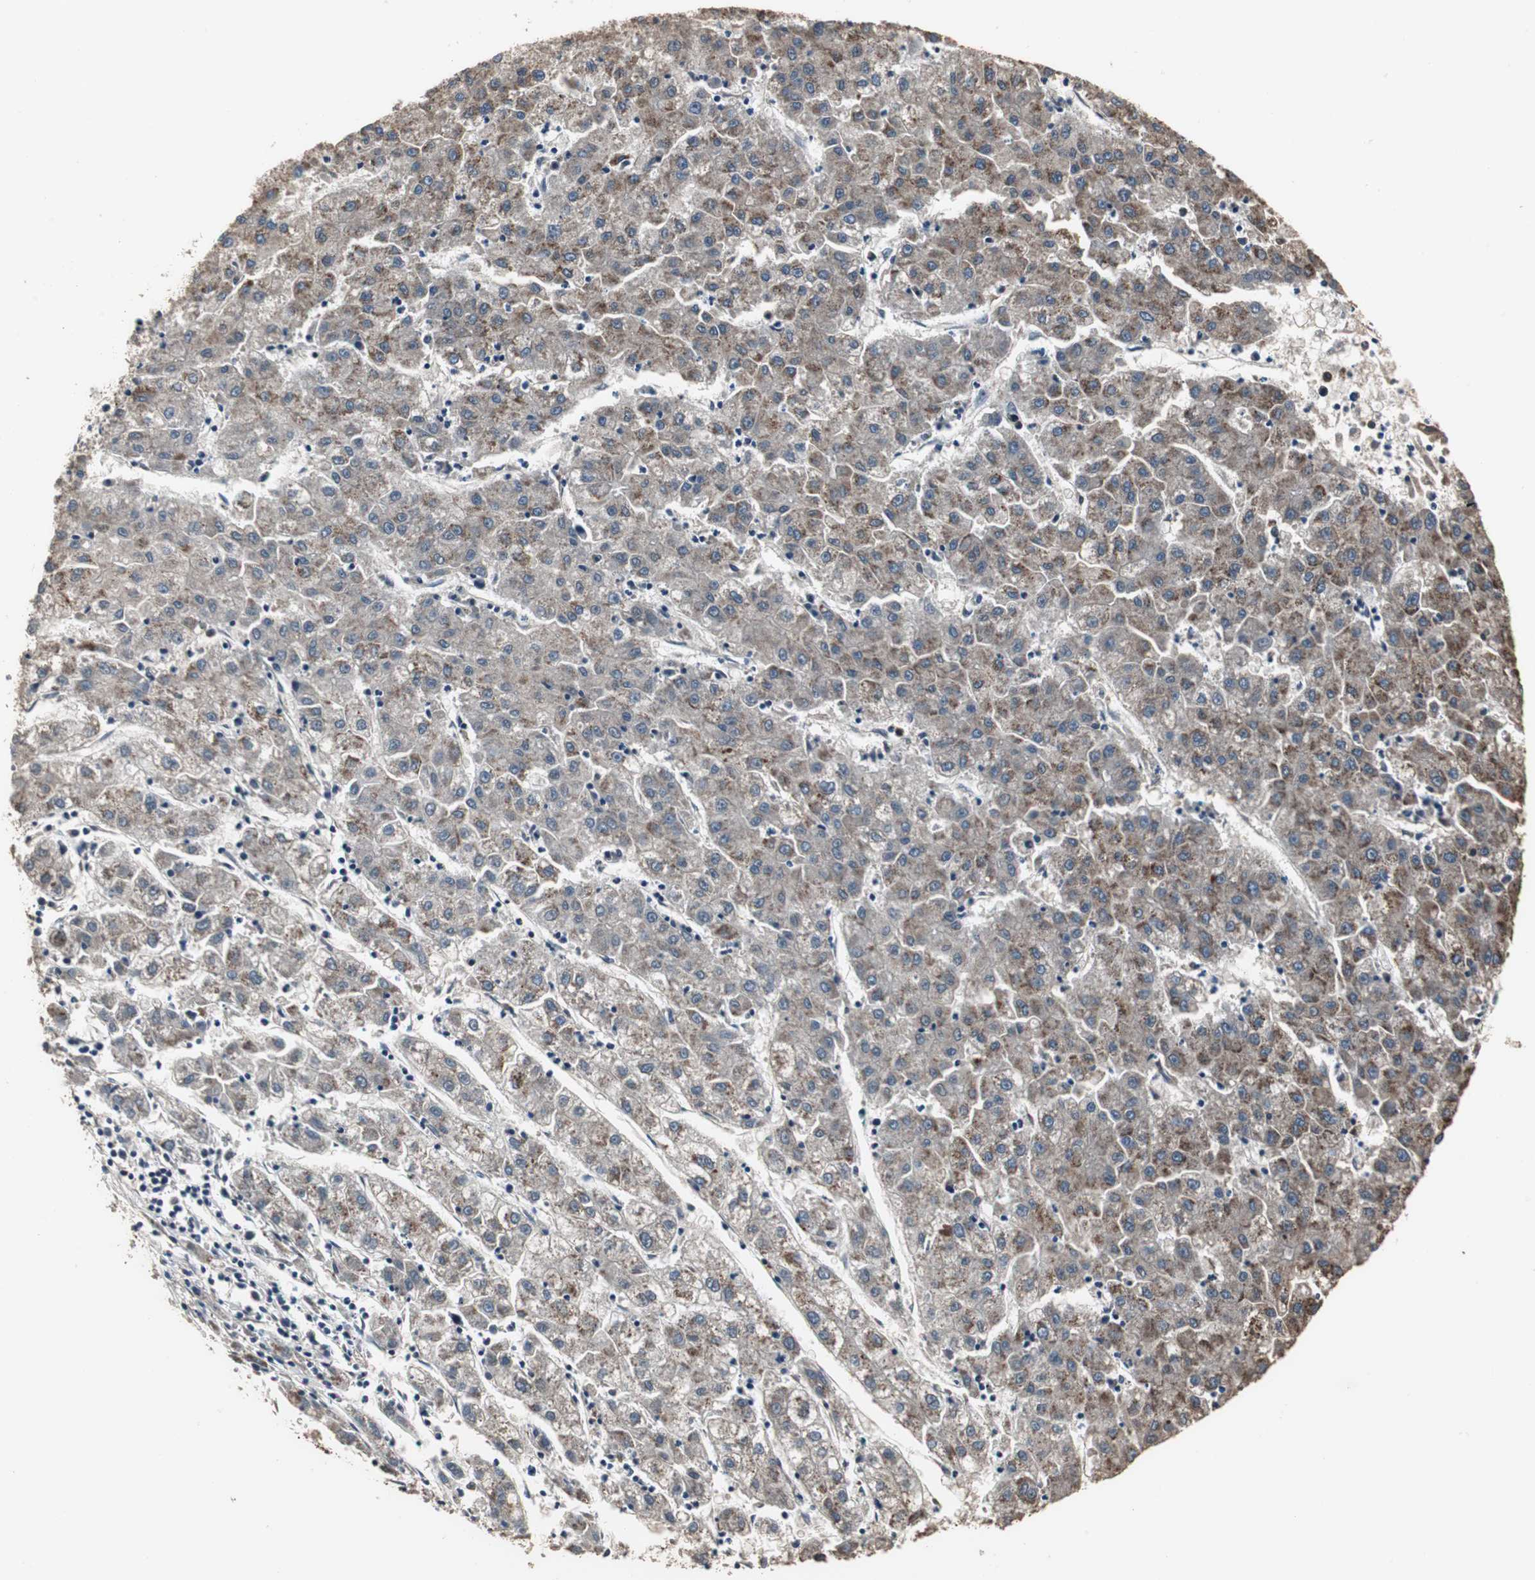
{"staining": {"intensity": "moderate", "quantity": "25%-75%", "location": "cytoplasmic/membranous"}, "tissue": "liver cancer", "cell_type": "Tumor cells", "image_type": "cancer", "snomed": [{"axis": "morphology", "description": "Carcinoma, Hepatocellular, NOS"}, {"axis": "topography", "description": "Liver"}], "caption": "Immunohistochemical staining of hepatocellular carcinoma (liver) exhibits moderate cytoplasmic/membranous protein positivity in about 25%-75% of tumor cells.", "gene": "NCF2", "patient": {"sex": "male", "age": 72}}